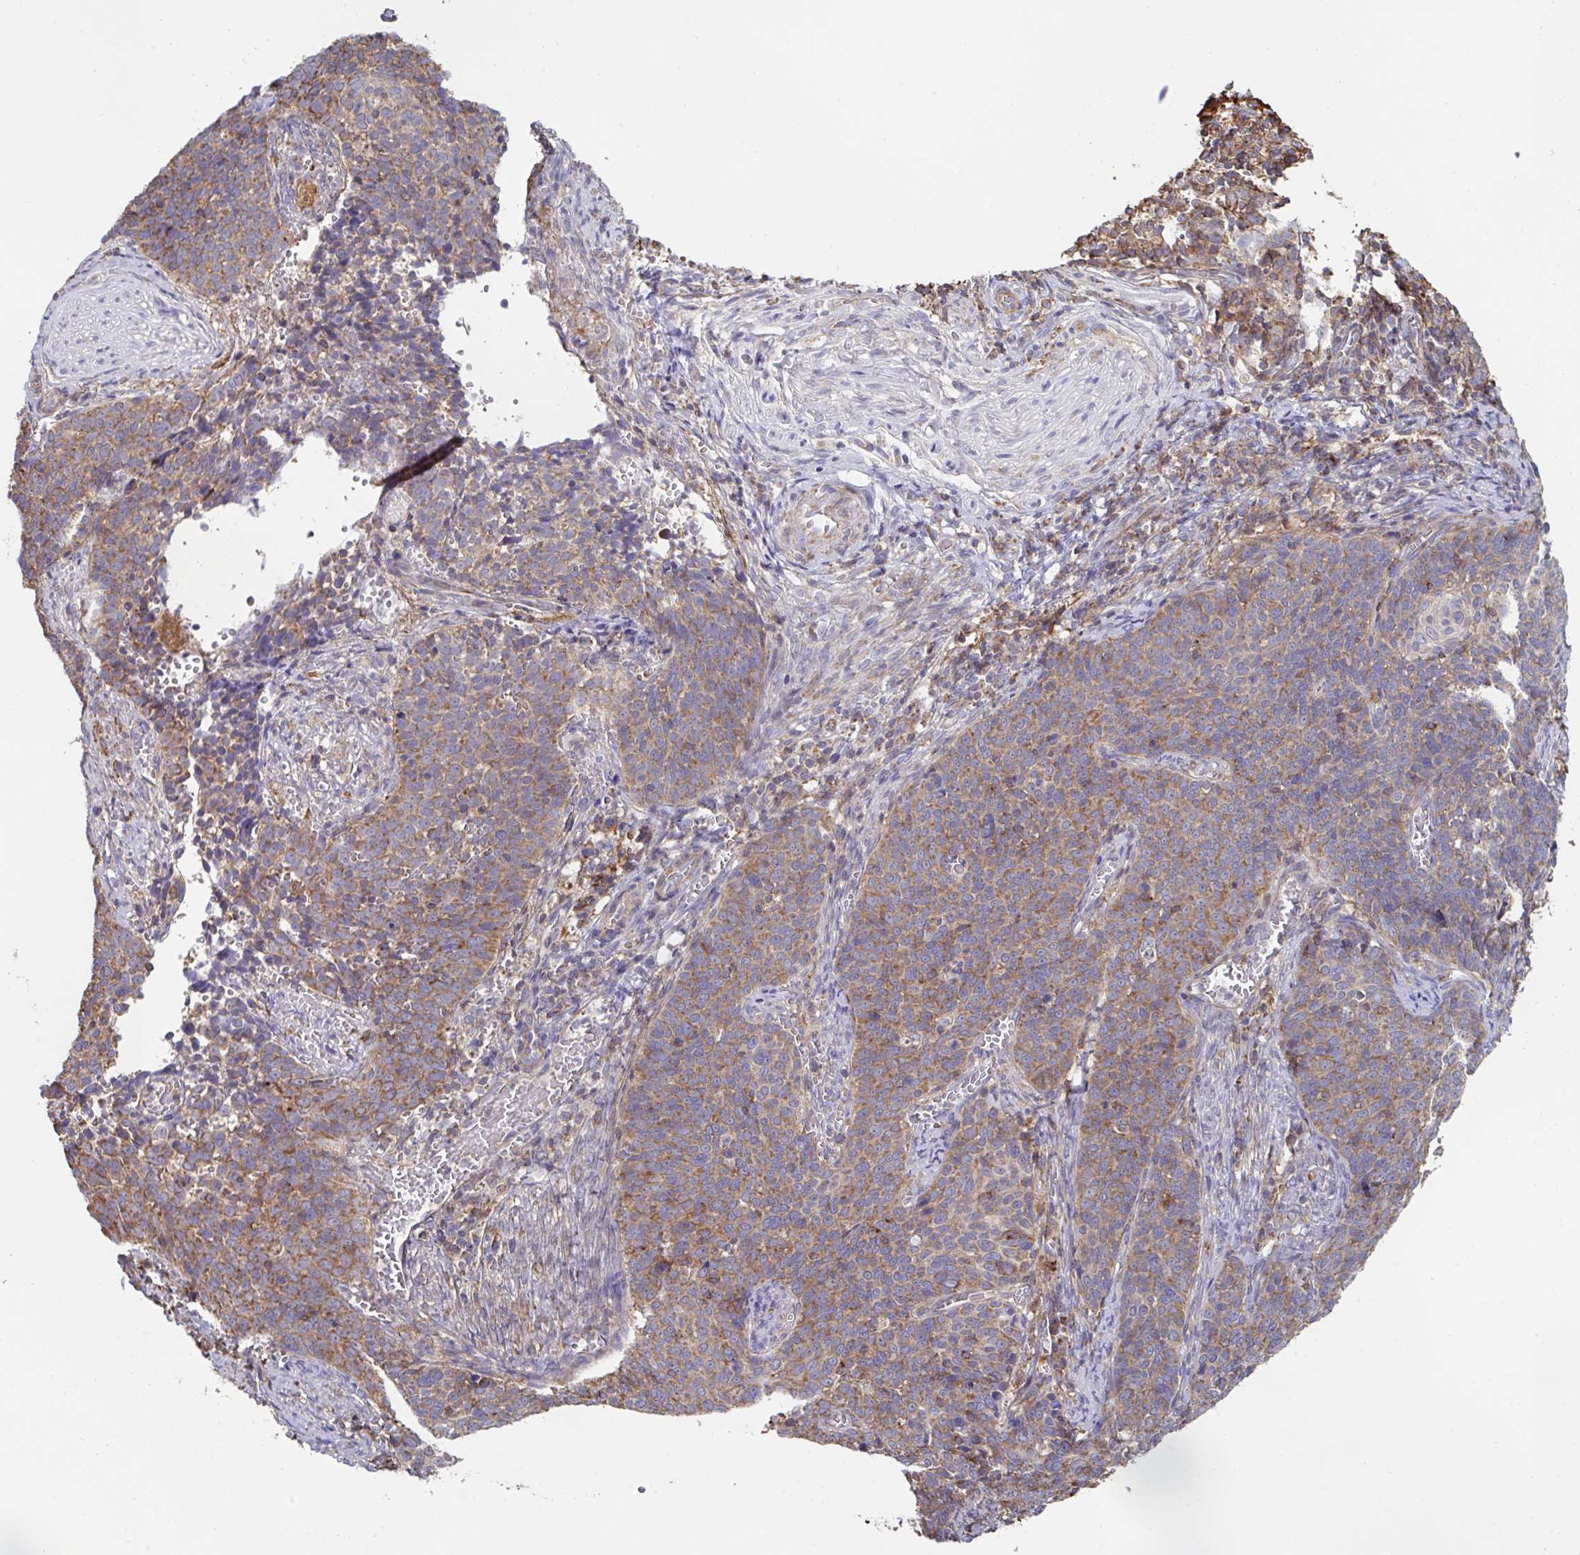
{"staining": {"intensity": "moderate", "quantity": ">75%", "location": "cytoplasmic/membranous"}, "tissue": "cervical cancer", "cell_type": "Tumor cells", "image_type": "cancer", "snomed": [{"axis": "morphology", "description": "Normal tissue, NOS"}, {"axis": "morphology", "description": "Squamous cell carcinoma, NOS"}, {"axis": "topography", "description": "Cervix"}], "caption": "IHC image of human cervical cancer (squamous cell carcinoma) stained for a protein (brown), which displays medium levels of moderate cytoplasmic/membranous positivity in about >75% of tumor cells.", "gene": "DZANK1", "patient": {"sex": "female", "age": 39}}